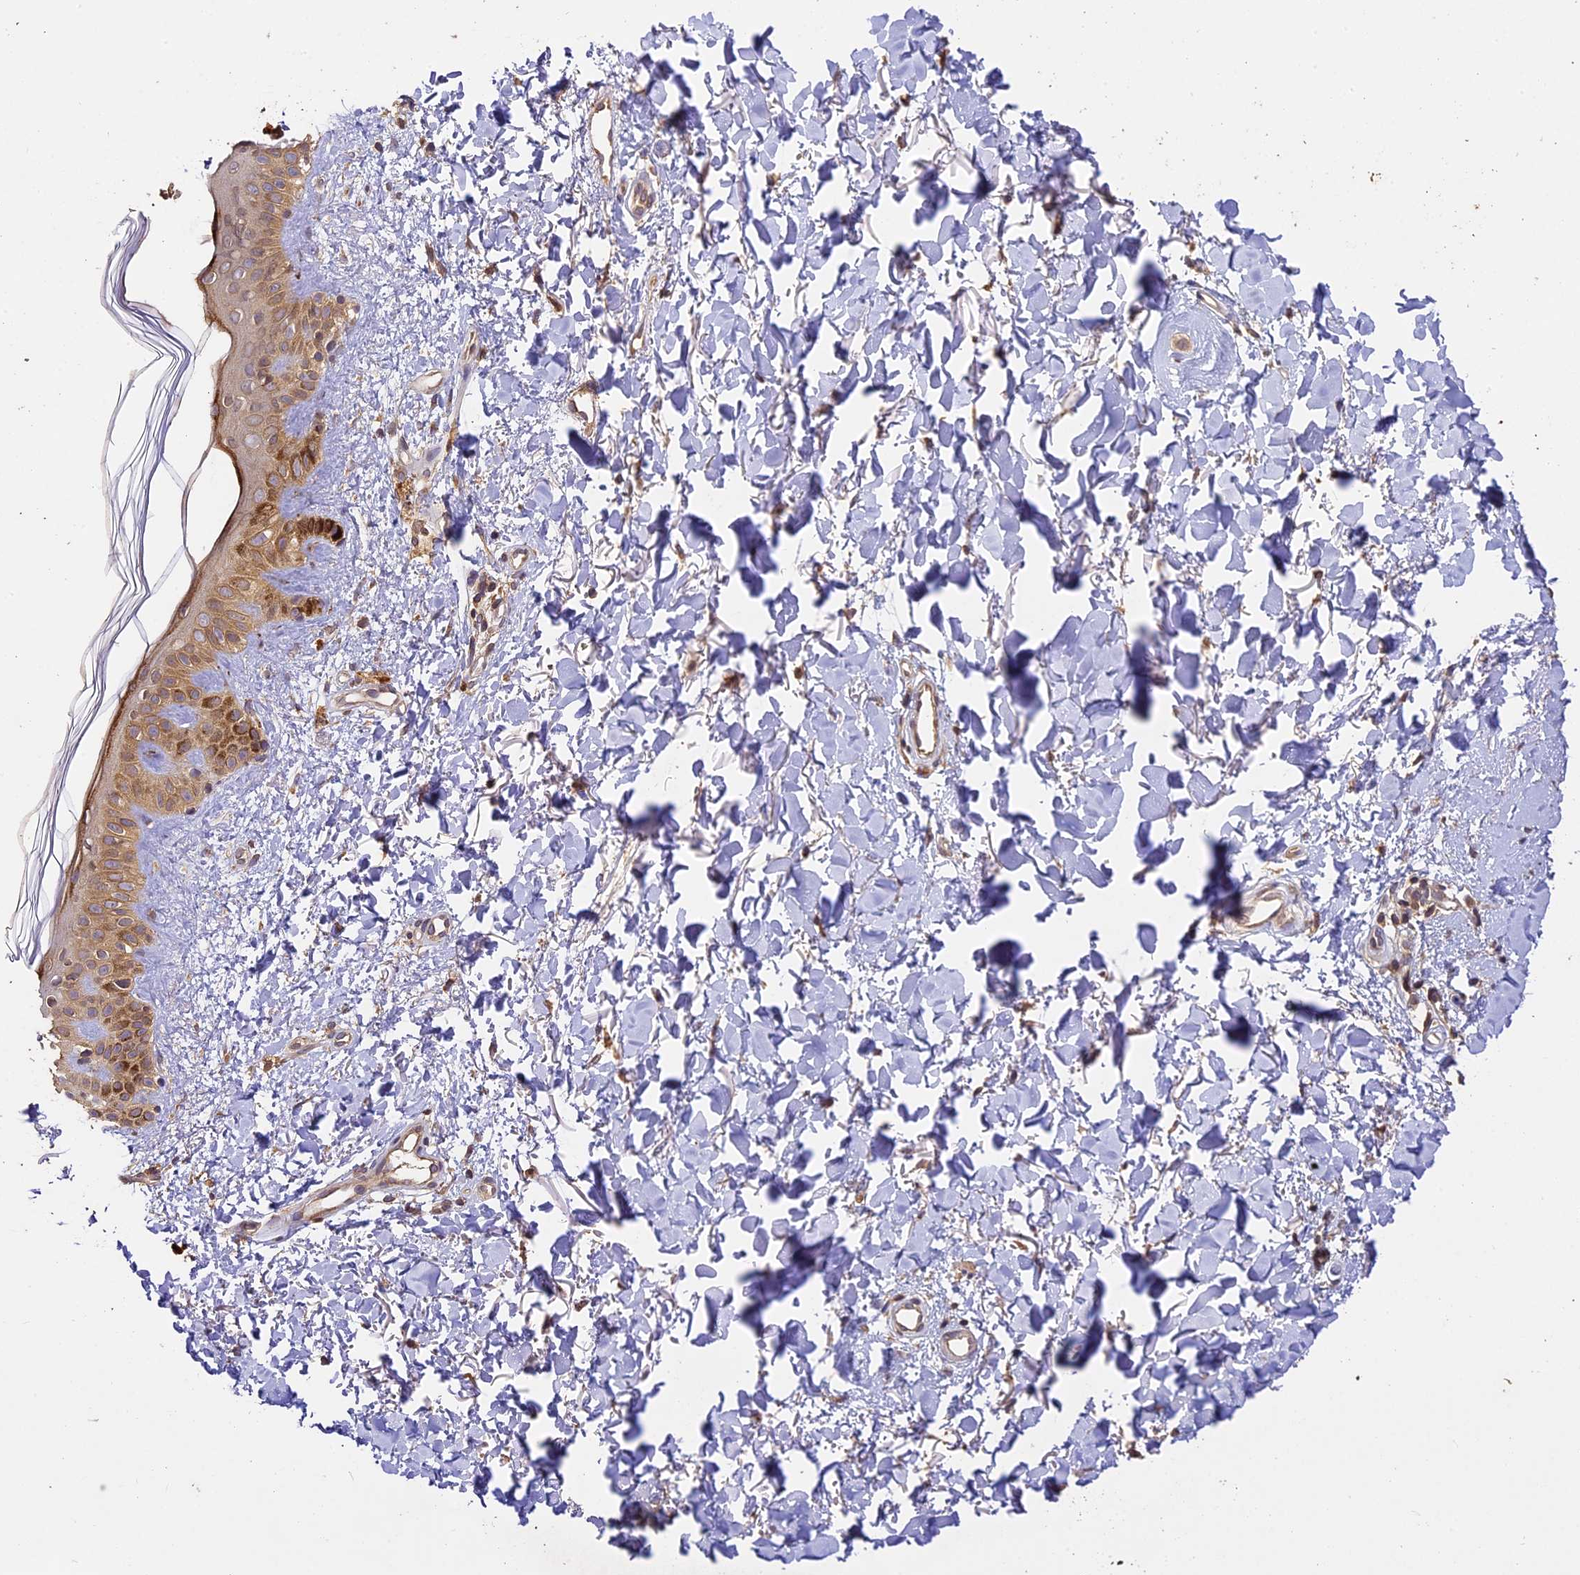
{"staining": {"intensity": "negative", "quantity": "none", "location": "none"}, "tissue": "skin", "cell_type": "Fibroblasts", "image_type": "normal", "snomed": [{"axis": "morphology", "description": "Normal tissue, NOS"}, {"axis": "topography", "description": "Skin"}], "caption": "Protein analysis of benign skin demonstrates no significant expression in fibroblasts.", "gene": "BRAP", "patient": {"sex": "female", "age": 58}}